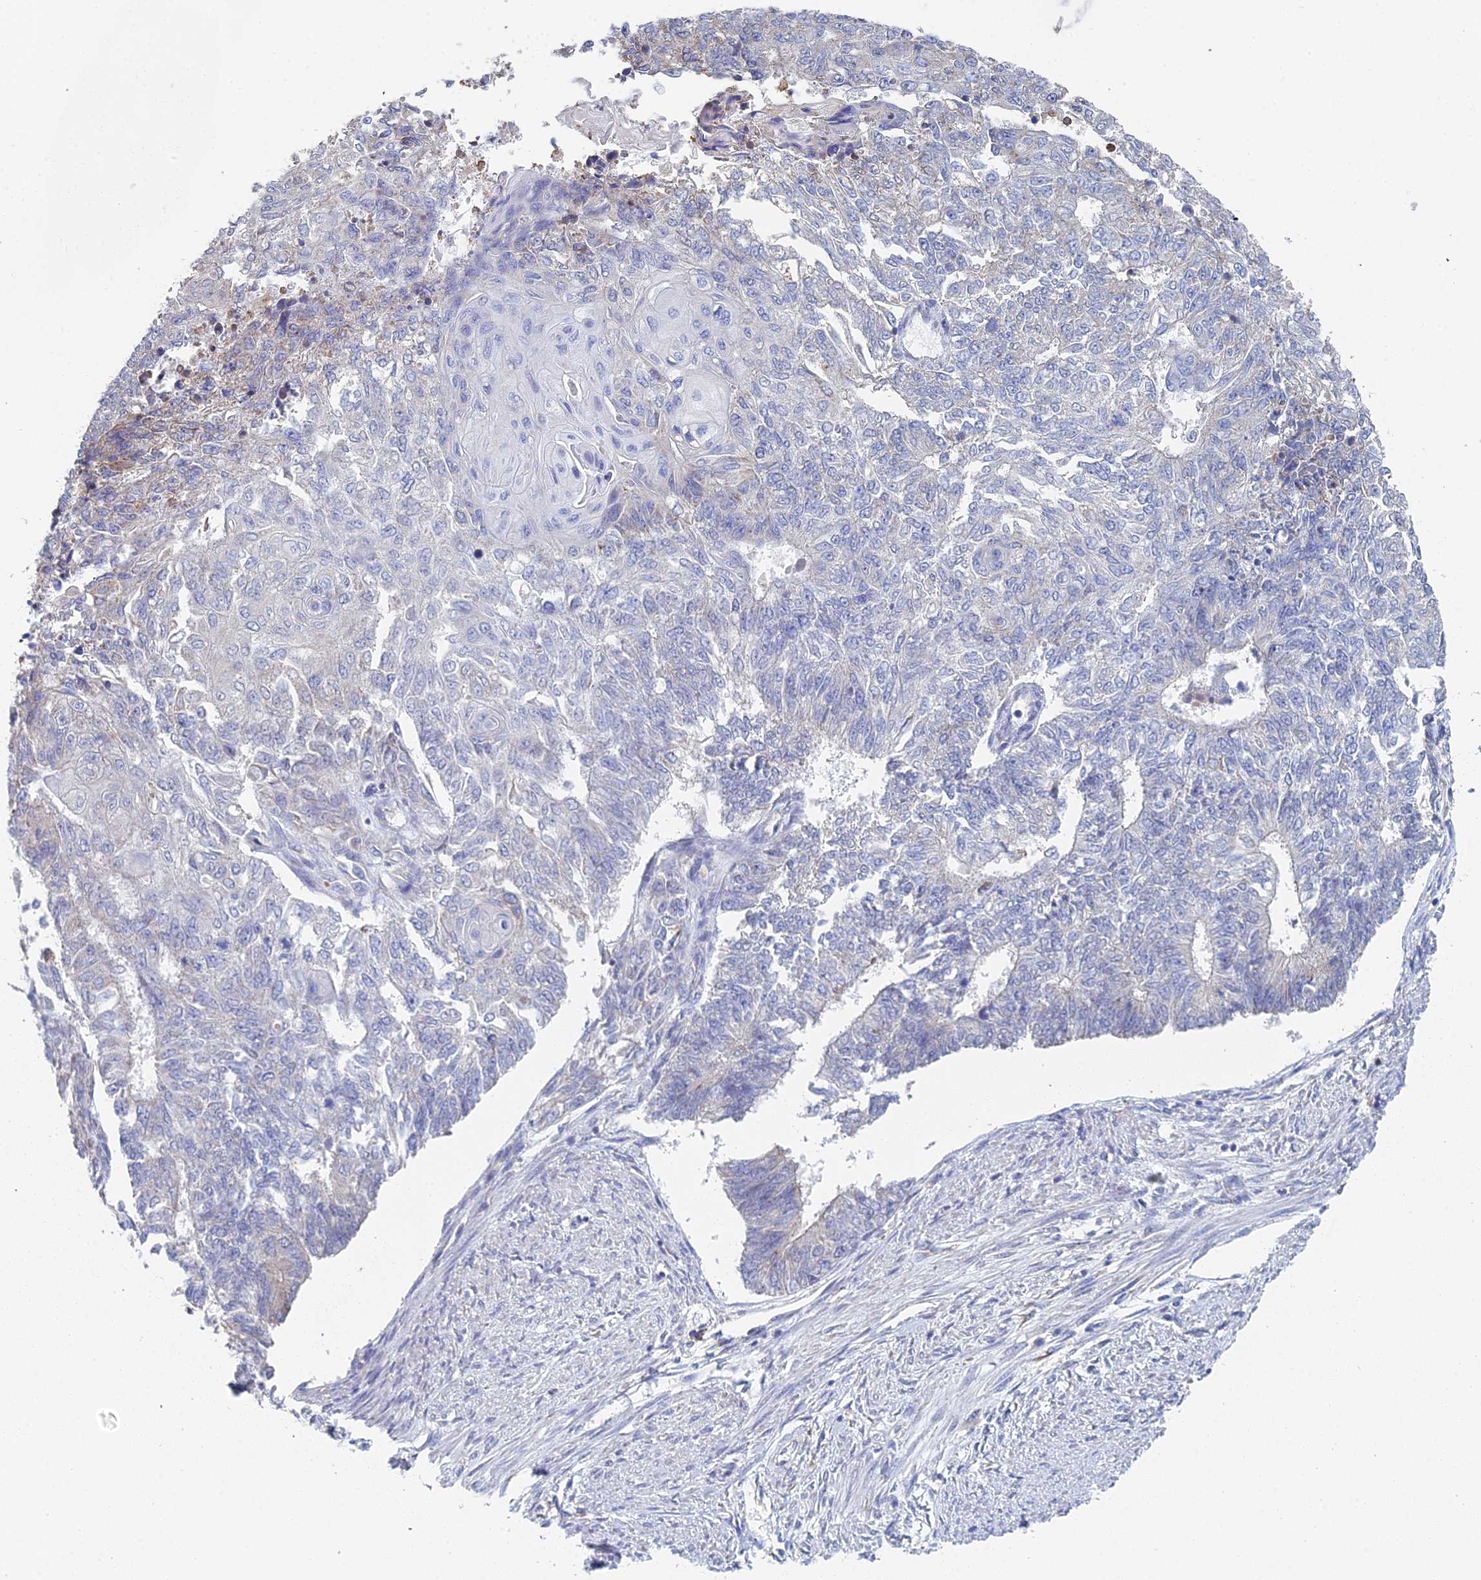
{"staining": {"intensity": "negative", "quantity": "none", "location": "none"}, "tissue": "endometrial cancer", "cell_type": "Tumor cells", "image_type": "cancer", "snomed": [{"axis": "morphology", "description": "Adenocarcinoma, NOS"}, {"axis": "topography", "description": "Endometrium"}], "caption": "A micrograph of human endometrial cancer (adenocarcinoma) is negative for staining in tumor cells.", "gene": "CRACR2B", "patient": {"sex": "female", "age": 32}}